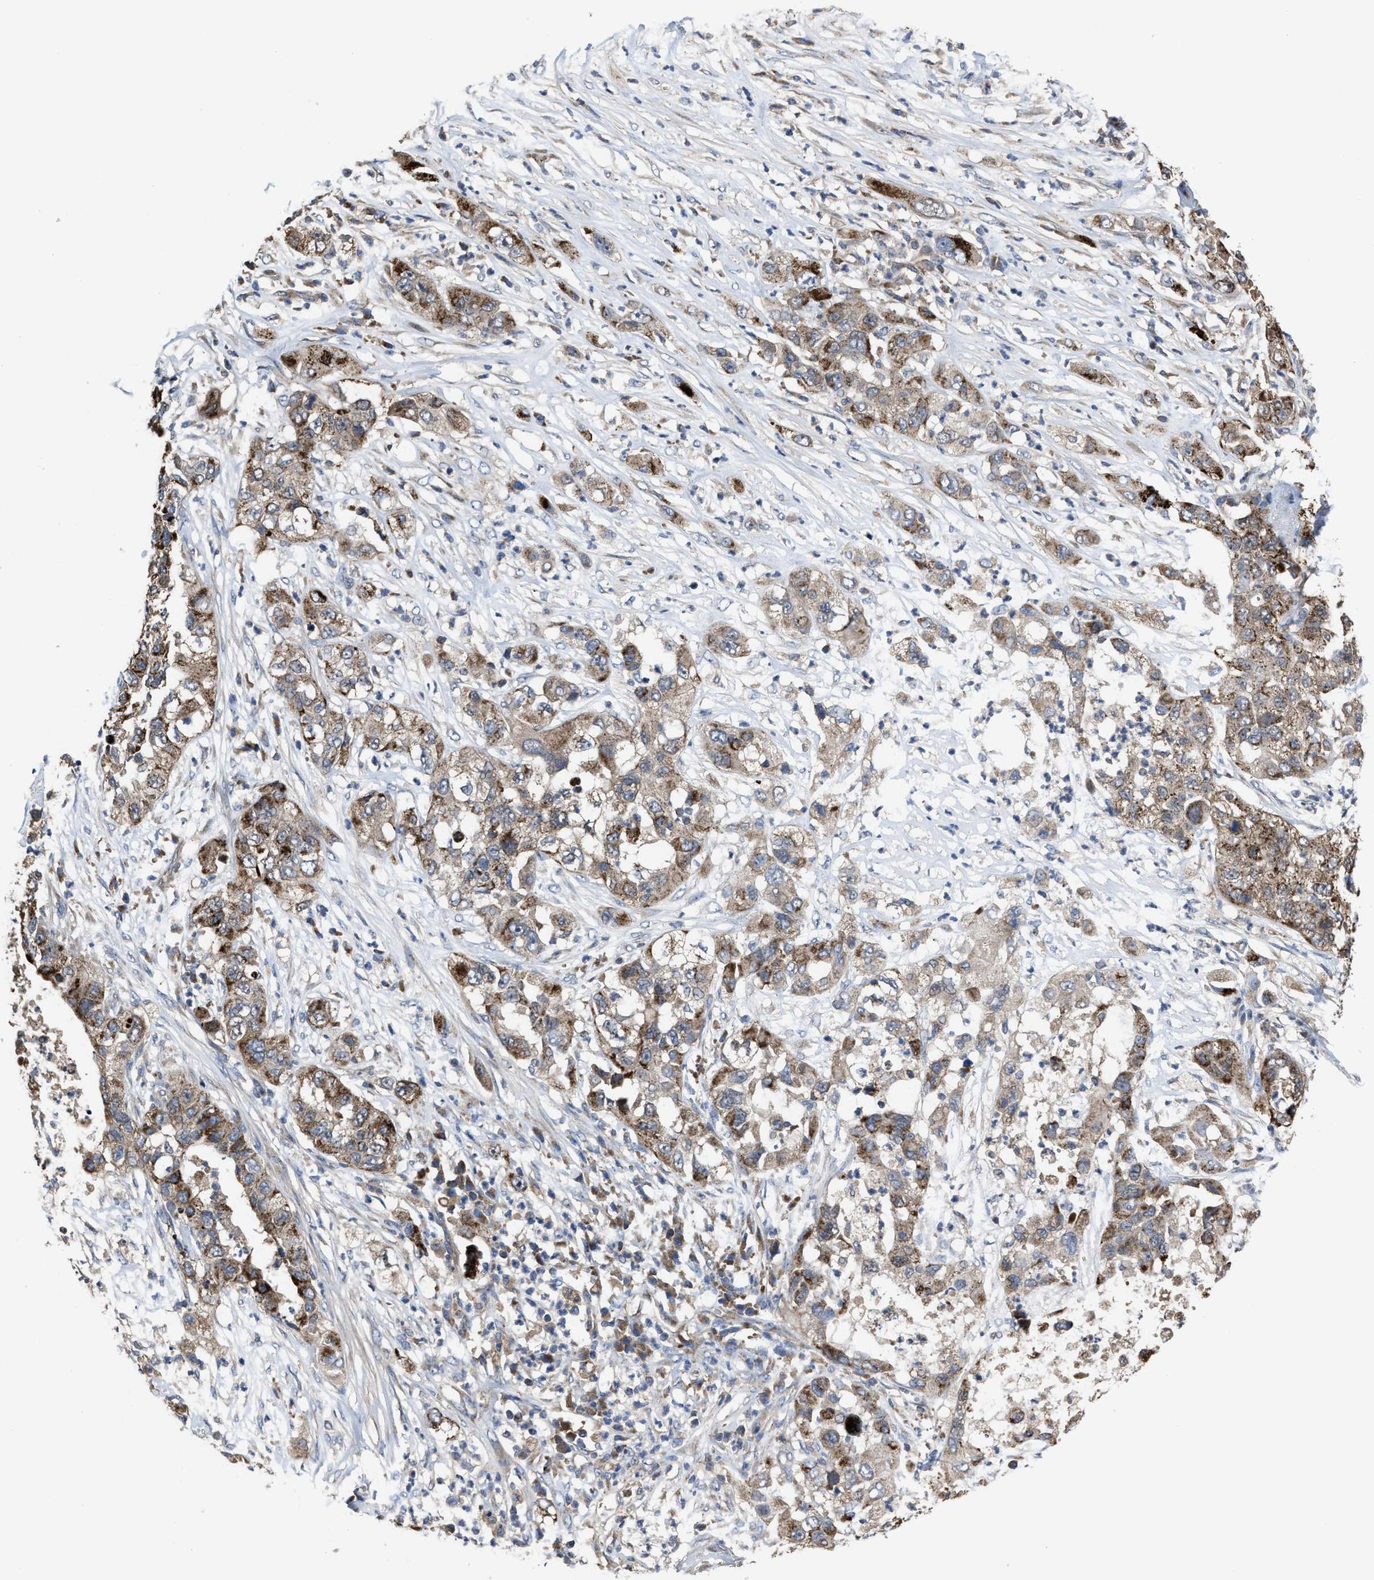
{"staining": {"intensity": "moderate", "quantity": ">75%", "location": "cytoplasmic/membranous"}, "tissue": "pancreatic cancer", "cell_type": "Tumor cells", "image_type": "cancer", "snomed": [{"axis": "morphology", "description": "Adenocarcinoma, NOS"}, {"axis": "topography", "description": "Pancreas"}], "caption": "Immunohistochemistry staining of pancreatic adenocarcinoma, which demonstrates medium levels of moderate cytoplasmic/membranous expression in approximately >75% of tumor cells indicating moderate cytoplasmic/membranous protein expression. The staining was performed using DAB (3,3'-diaminobenzidine) (brown) for protein detection and nuclei were counterstained in hematoxylin (blue).", "gene": "PASK", "patient": {"sex": "female", "age": 78}}